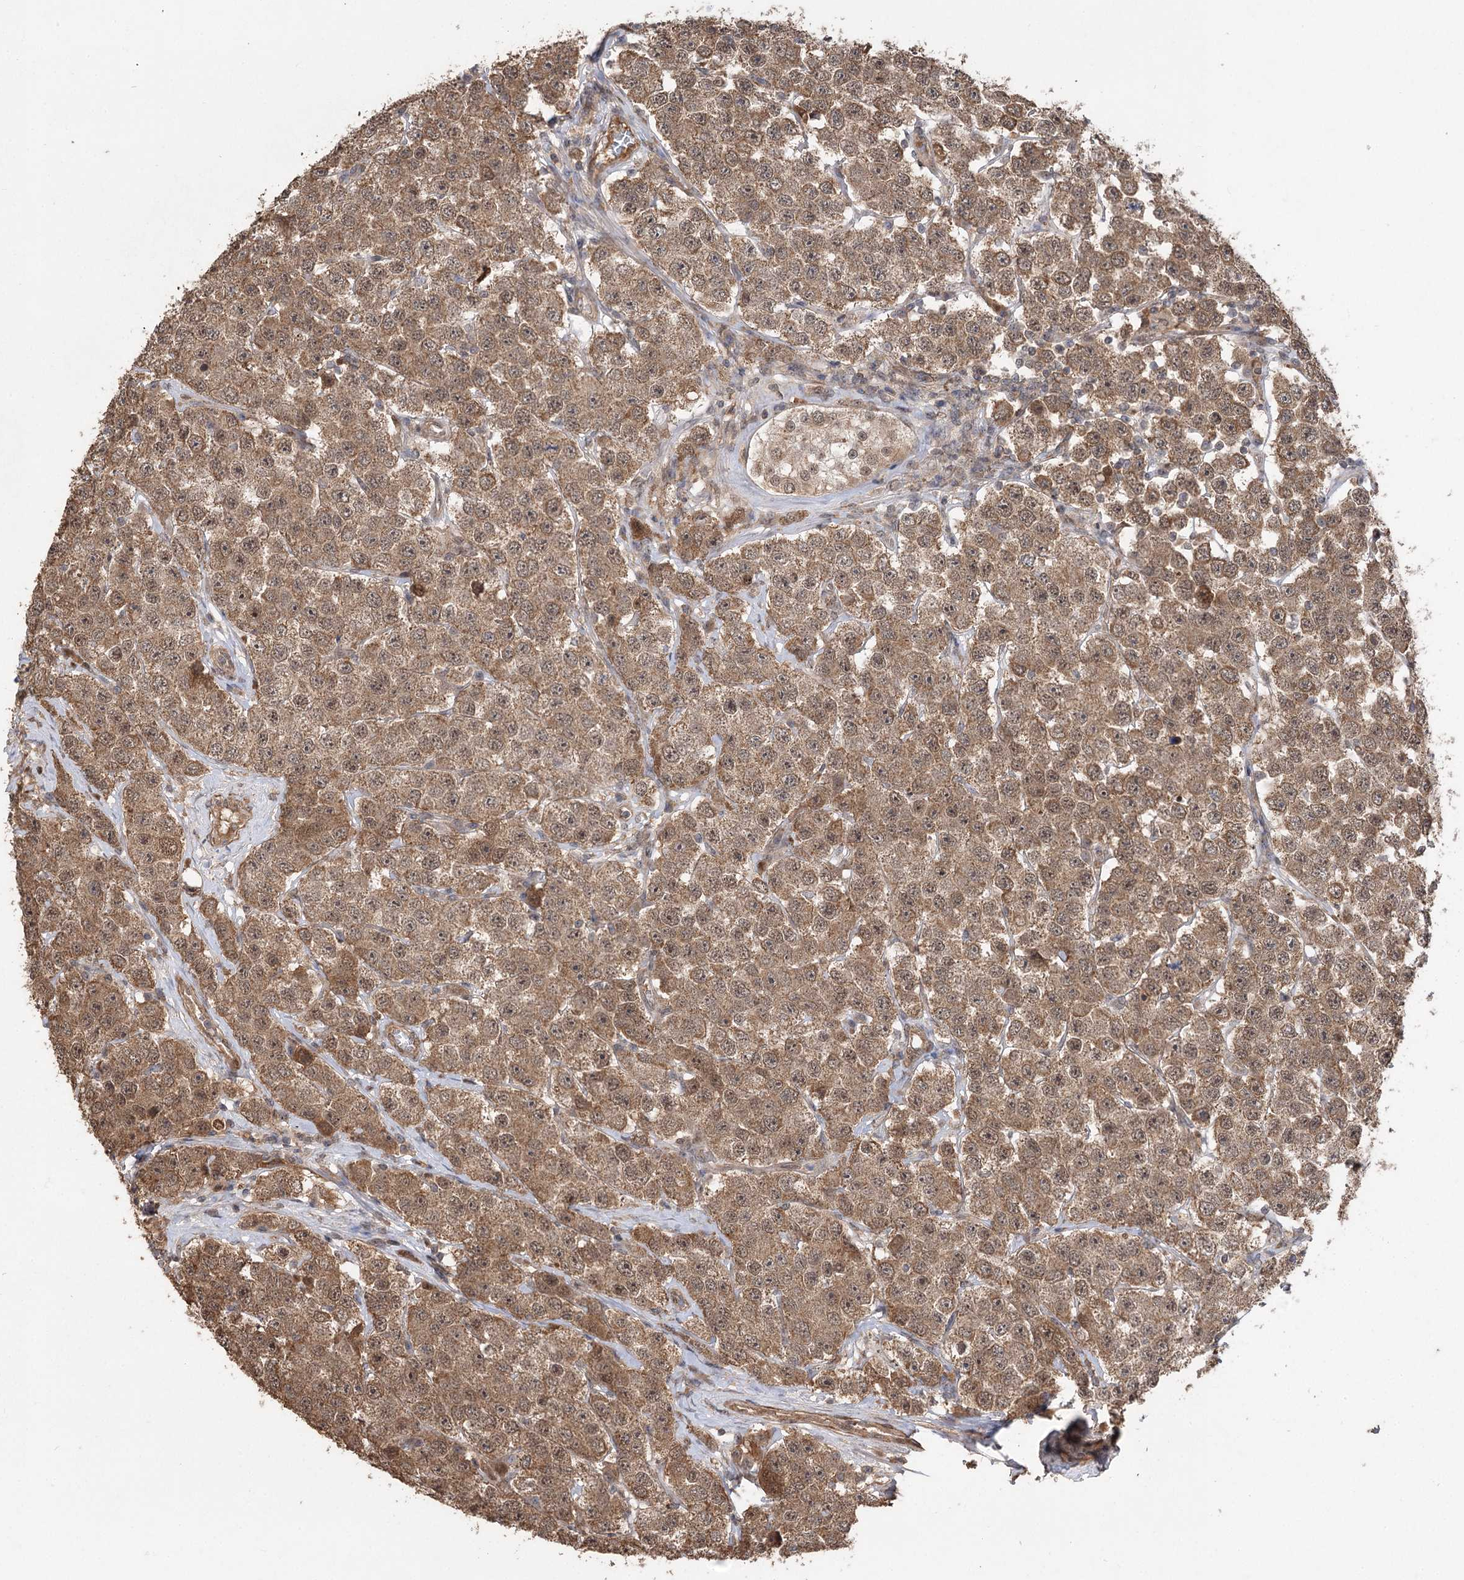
{"staining": {"intensity": "moderate", "quantity": ">75%", "location": "cytoplasmic/membranous"}, "tissue": "testis cancer", "cell_type": "Tumor cells", "image_type": "cancer", "snomed": [{"axis": "morphology", "description": "Seminoma, NOS"}, {"axis": "topography", "description": "Testis"}], "caption": "Seminoma (testis) stained with immunohistochemistry shows moderate cytoplasmic/membranous expression in approximately >75% of tumor cells.", "gene": "TENM2", "patient": {"sex": "male", "age": 28}}